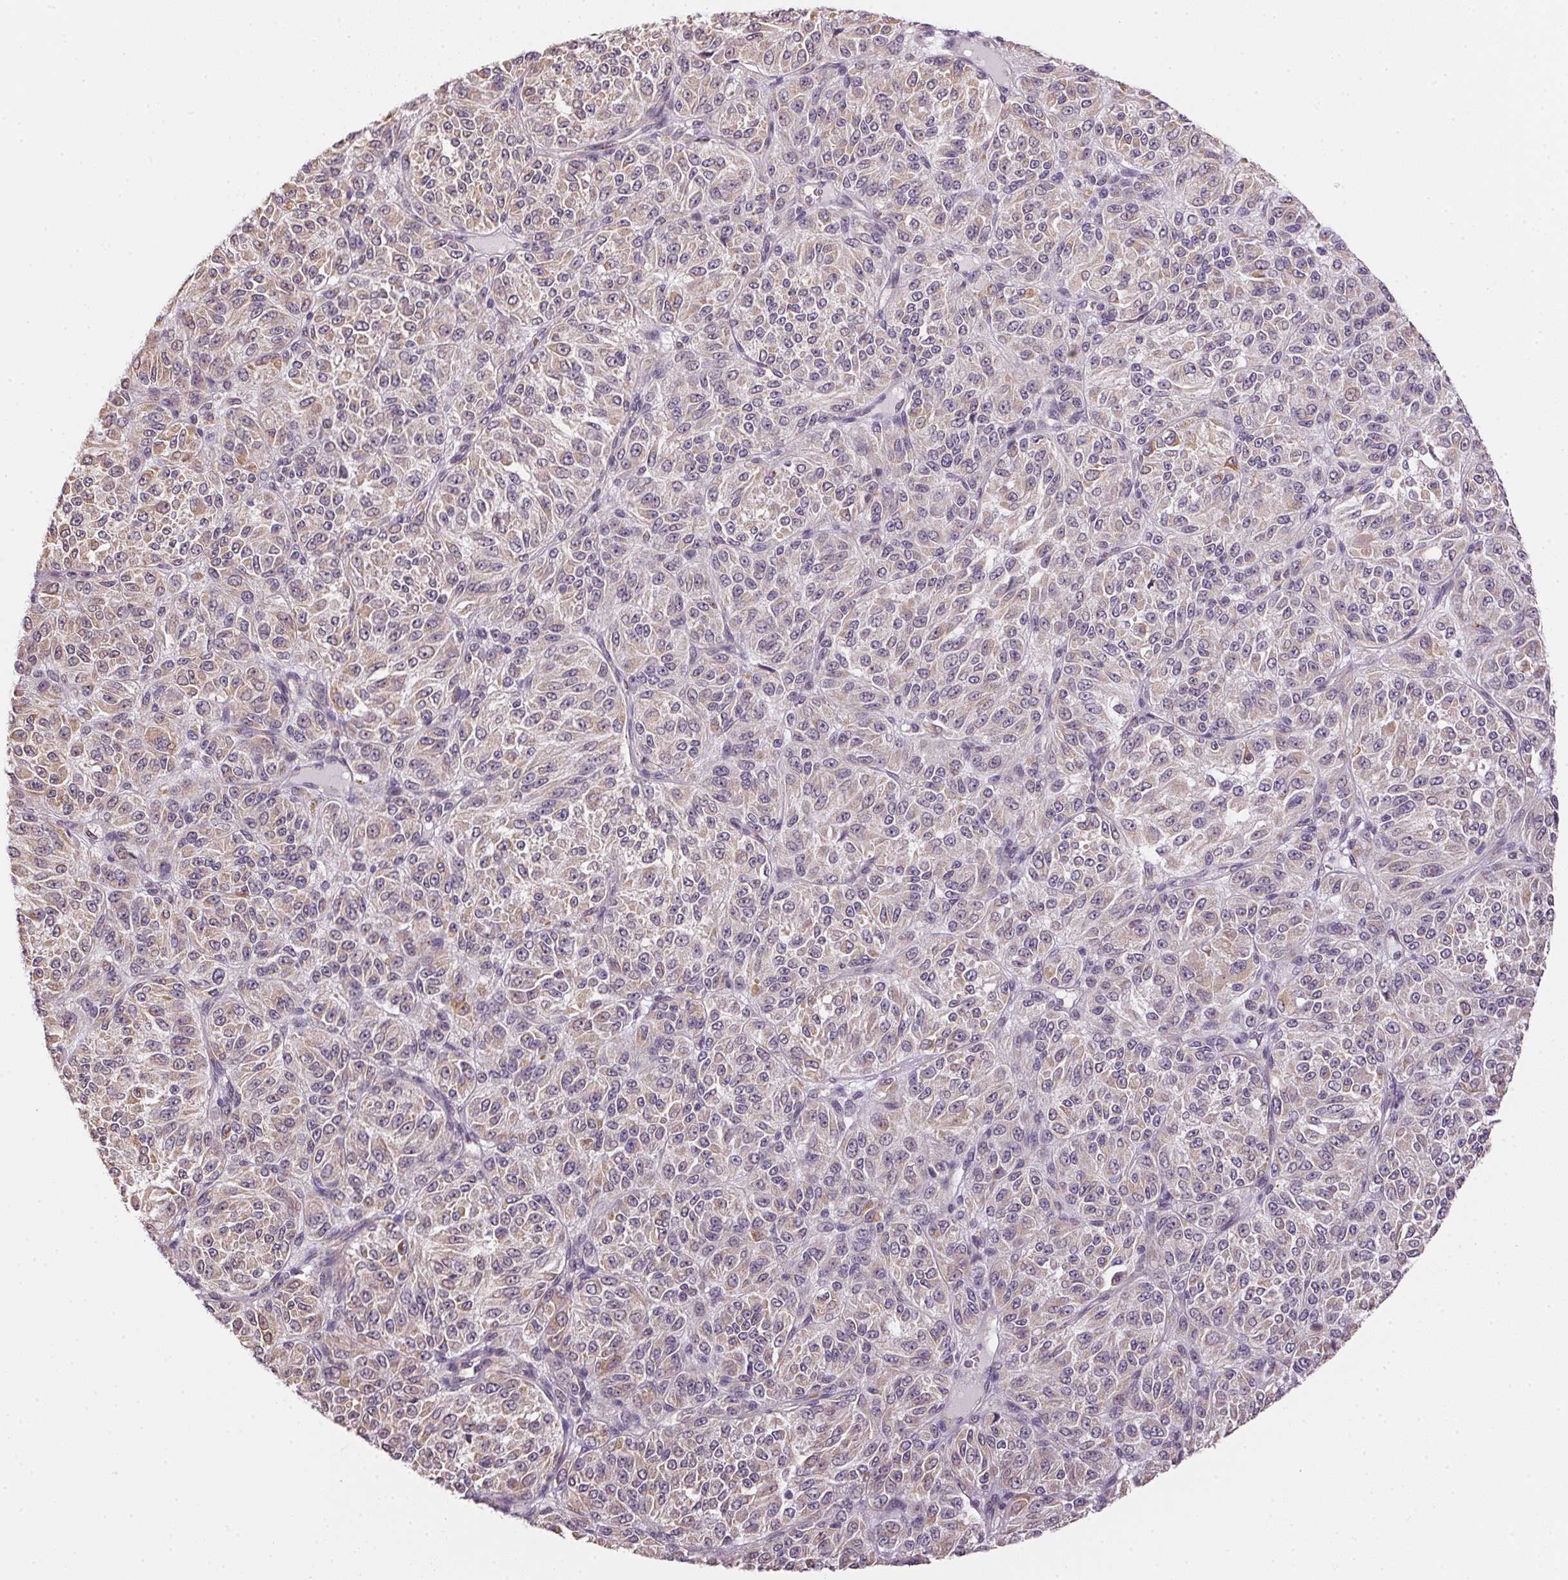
{"staining": {"intensity": "weak", "quantity": "<25%", "location": "cytoplasmic/membranous"}, "tissue": "melanoma", "cell_type": "Tumor cells", "image_type": "cancer", "snomed": [{"axis": "morphology", "description": "Malignant melanoma, Metastatic site"}, {"axis": "topography", "description": "Brain"}], "caption": "This image is of malignant melanoma (metastatic site) stained with IHC to label a protein in brown with the nuclei are counter-stained blue. There is no positivity in tumor cells. Nuclei are stained in blue.", "gene": "METTL13", "patient": {"sex": "female", "age": 56}}